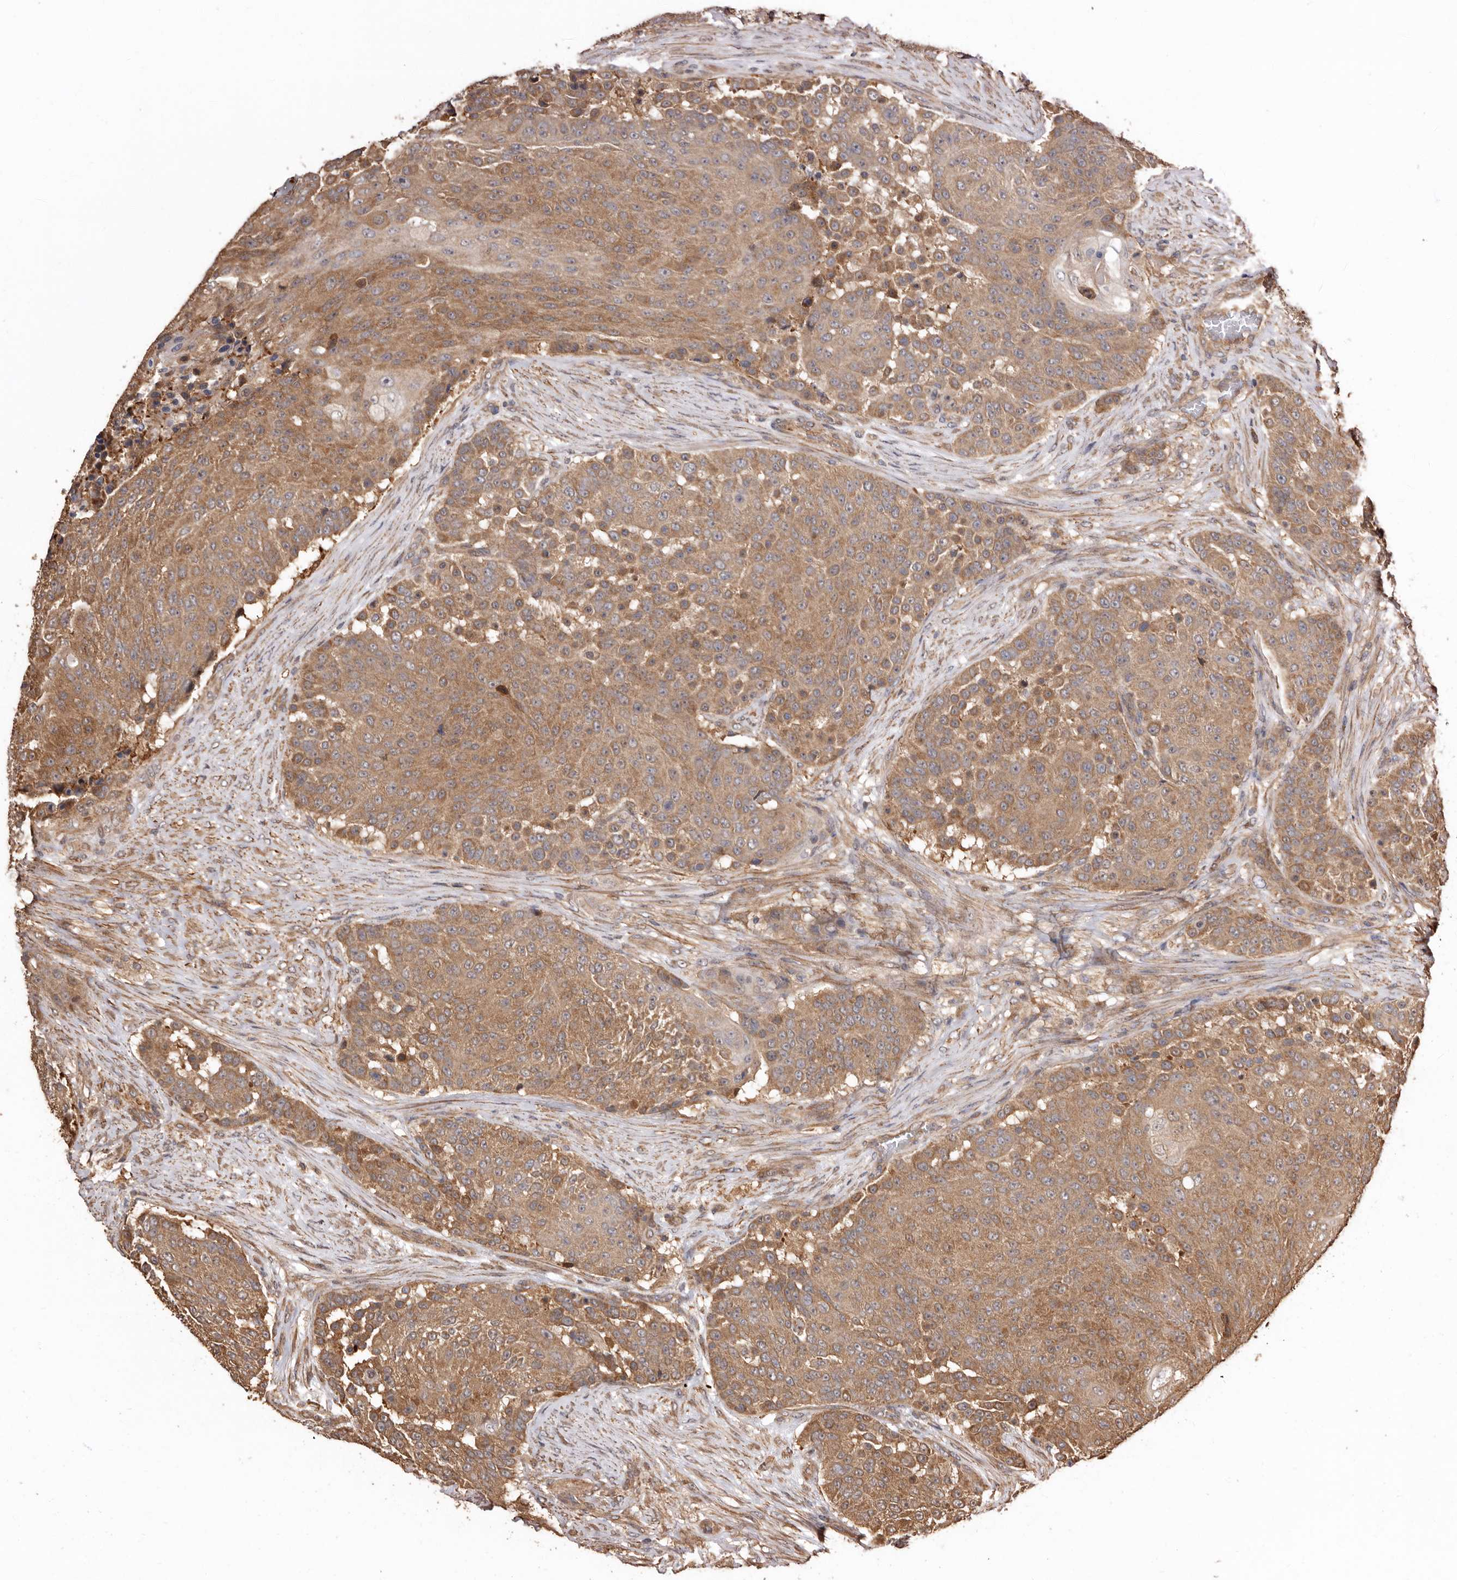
{"staining": {"intensity": "moderate", "quantity": ">75%", "location": "cytoplasmic/membranous"}, "tissue": "urothelial cancer", "cell_type": "Tumor cells", "image_type": "cancer", "snomed": [{"axis": "morphology", "description": "Urothelial carcinoma, High grade"}, {"axis": "topography", "description": "Urinary bladder"}], "caption": "Immunohistochemistry staining of urothelial cancer, which exhibits medium levels of moderate cytoplasmic/membranous positivity in about >75% of tumor cells indicating moderate cytoplasmic/membranous protein positivity. The staining was performed using DAB (brown) for protein detection and nuclei were counterstained in hematoxylin (blue).", "gene": "COQ8B", "patient": {"sex": "female", "age": 63}}